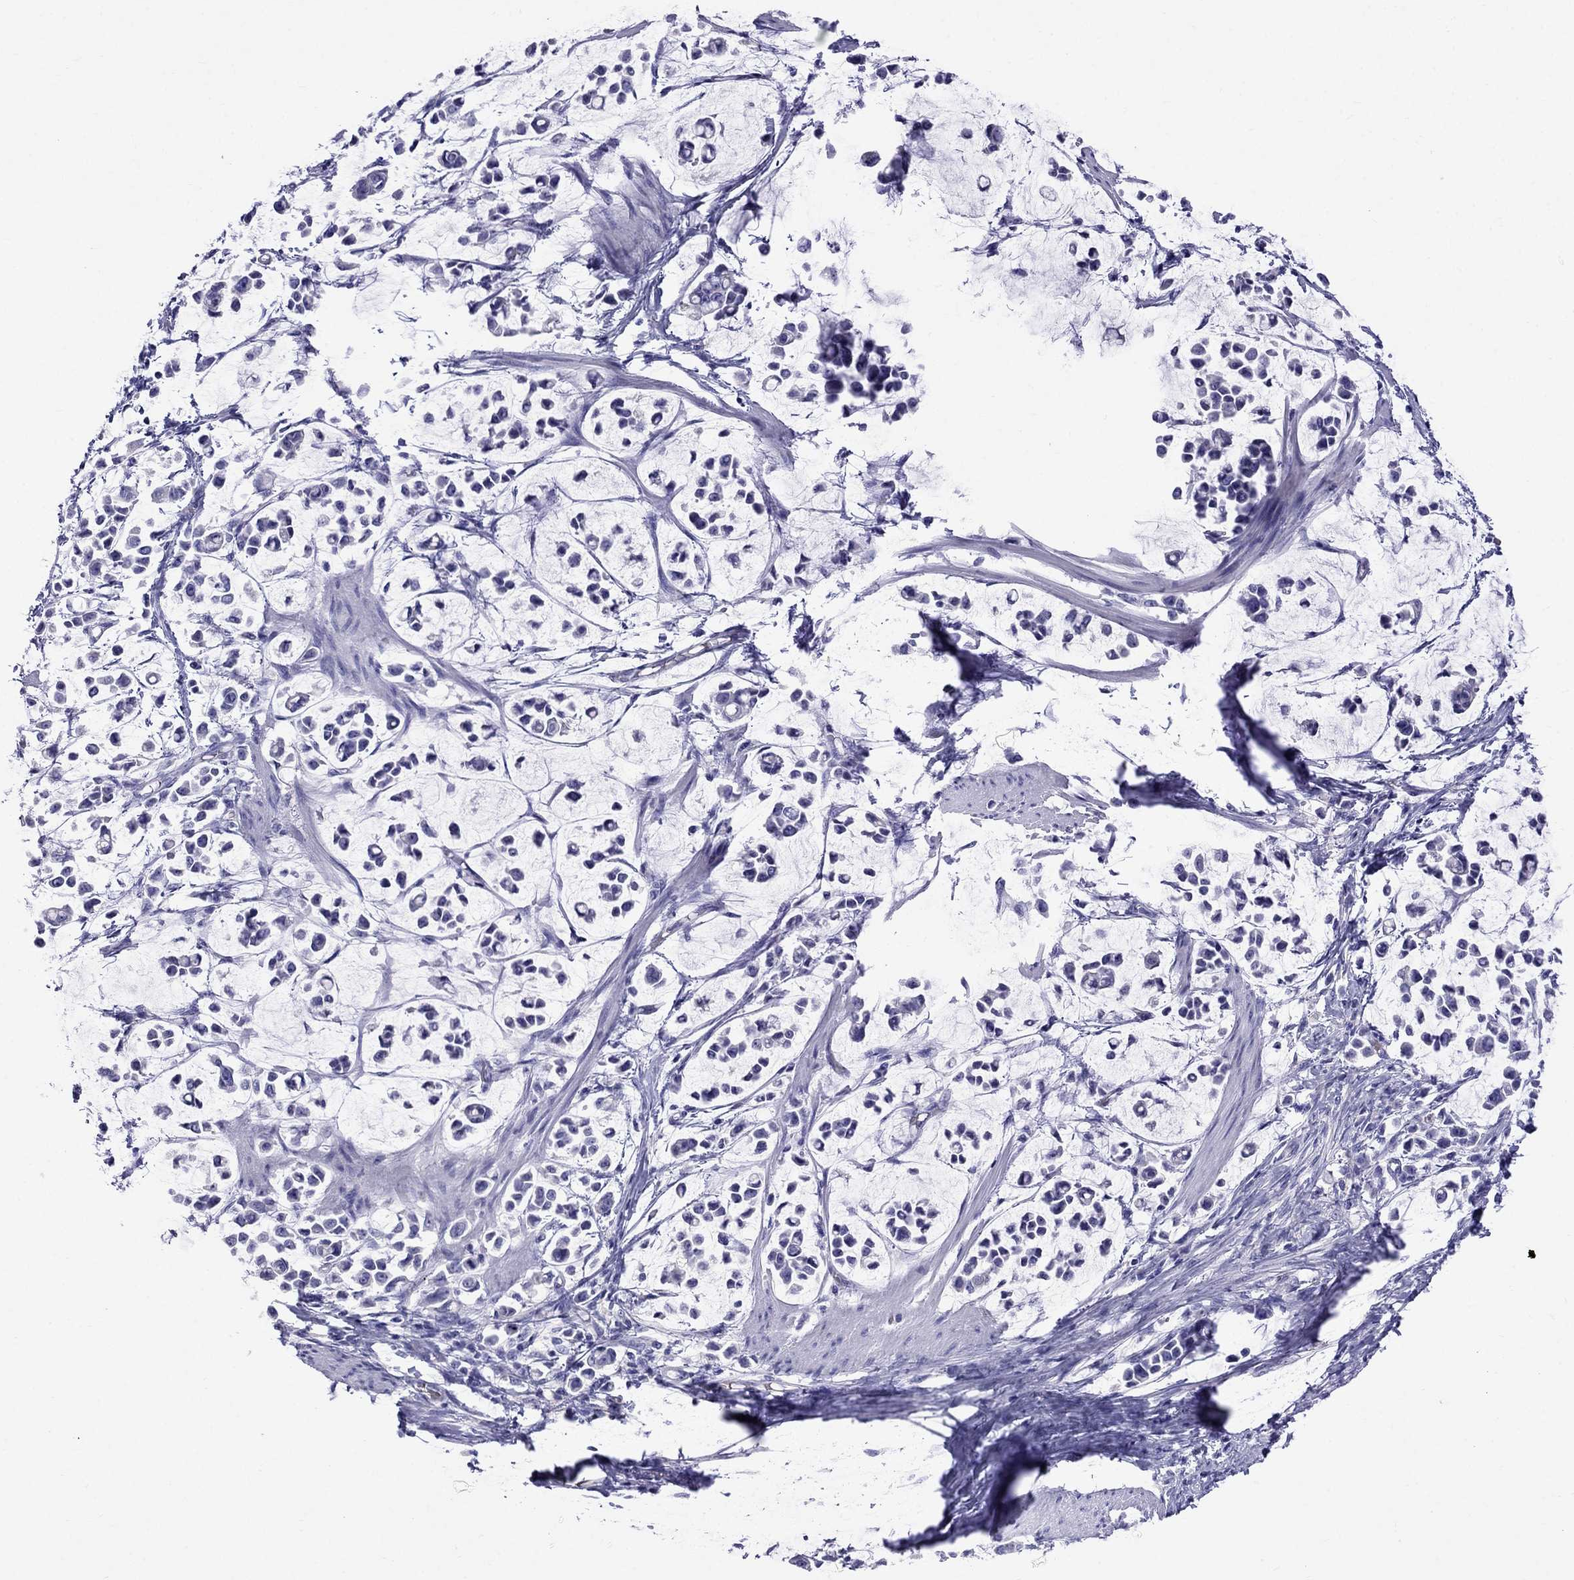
{"staining": {"intensity": "negative", "quantity": "none", "location": "none"}, "tissue": "stomach cancer", "cell_type": "Tumor cells", "image_type": "cancer", "snomed": [{"axis": "morphology", "description": "Adenocarcinoma, NOS"}, {"axis": "topography", "description": "Stomach"}], "caption": "This is a micrograph of immunohistochemistry (IHC) staining of stomach cancer, which shows no expression in tumor cells.", "gene": "TDRD1", "patient": {"sex": "male", "age": 82}}